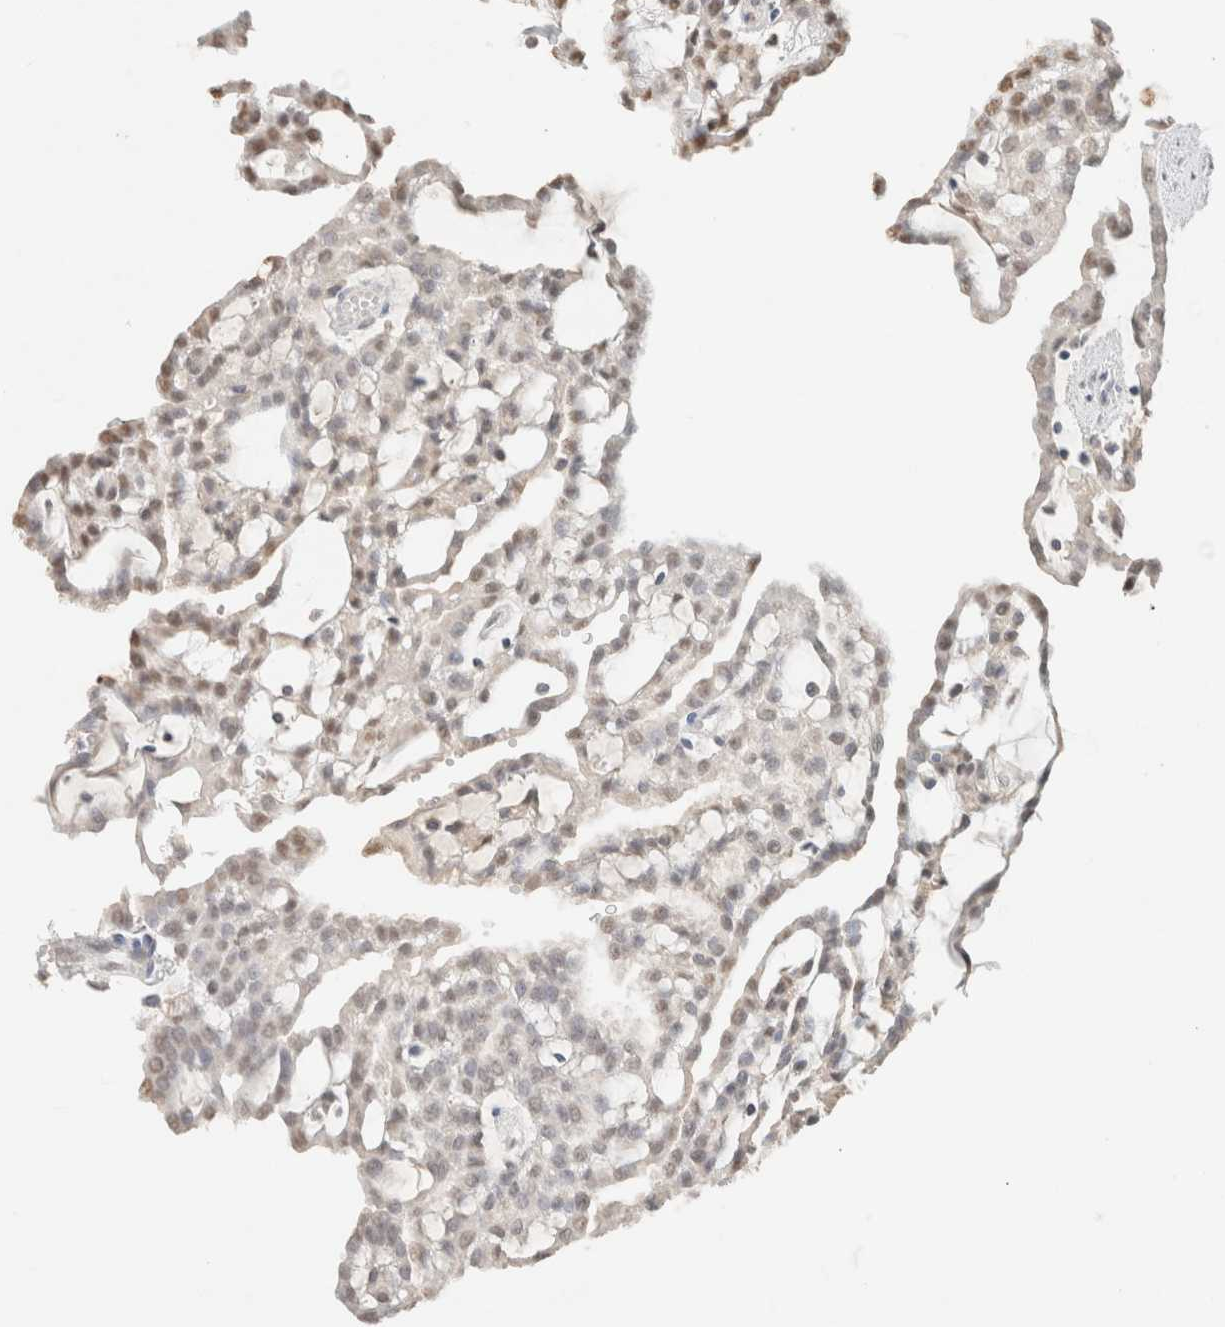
{"staining": {"intensity": "moderate", "quantity": "<25%", "location": "nuclear"}, "tissue": "renal cancer", "cell_type": "Tumor cells", "image_type": "cancer", "snomed": [{"axis": "morphology", "description": "Adenocarcinoma, NOS"}, {"axis": "topography", "description": "Kidney"}], "caption": "This is an image of immunohistochemistry staining of renal cancer, which shows moderate staining in the nuclear of tumor cells.", "gene": "CPA1", "patient": {"sex": "male", "age": 63}}